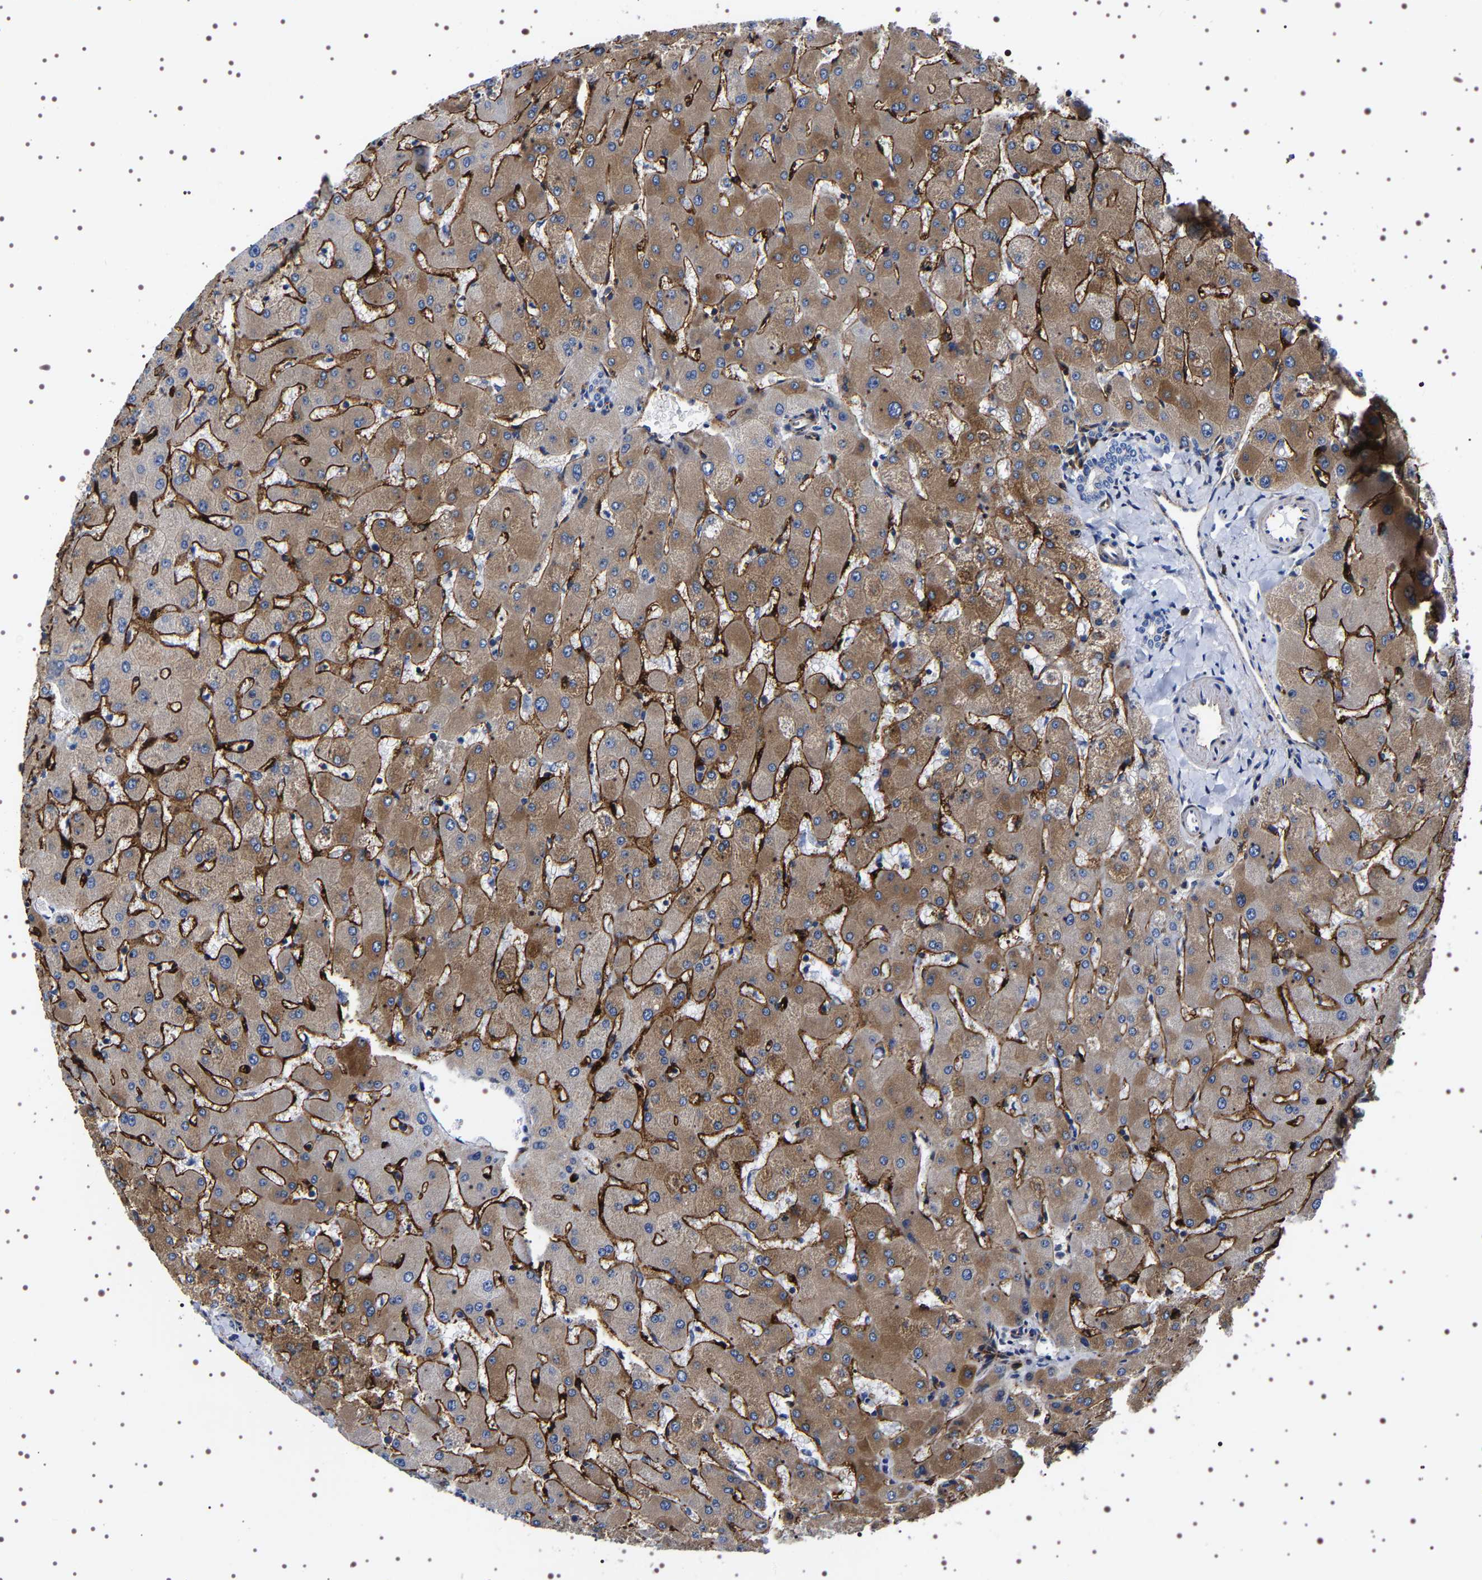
{"staining": {"intensity": "negative", "quantity": "none", "location": "none"}, "tissue": "liver", "cell_type": "Cholangiocytes", "image_type": "normal", "snomed": [{"axis": "morphology", "description": "Normal tissue, NOS"}, {"axis": "topography", "description": "Liver"}], "caption": "A high-resolution micrograph shows IHC staining of benign liver, which exhibits no significant expression in cholangiocytes. Nuclei are stained in blue.", "gene": "SQLE", "patient": {"sex": "female", "age": 63}}